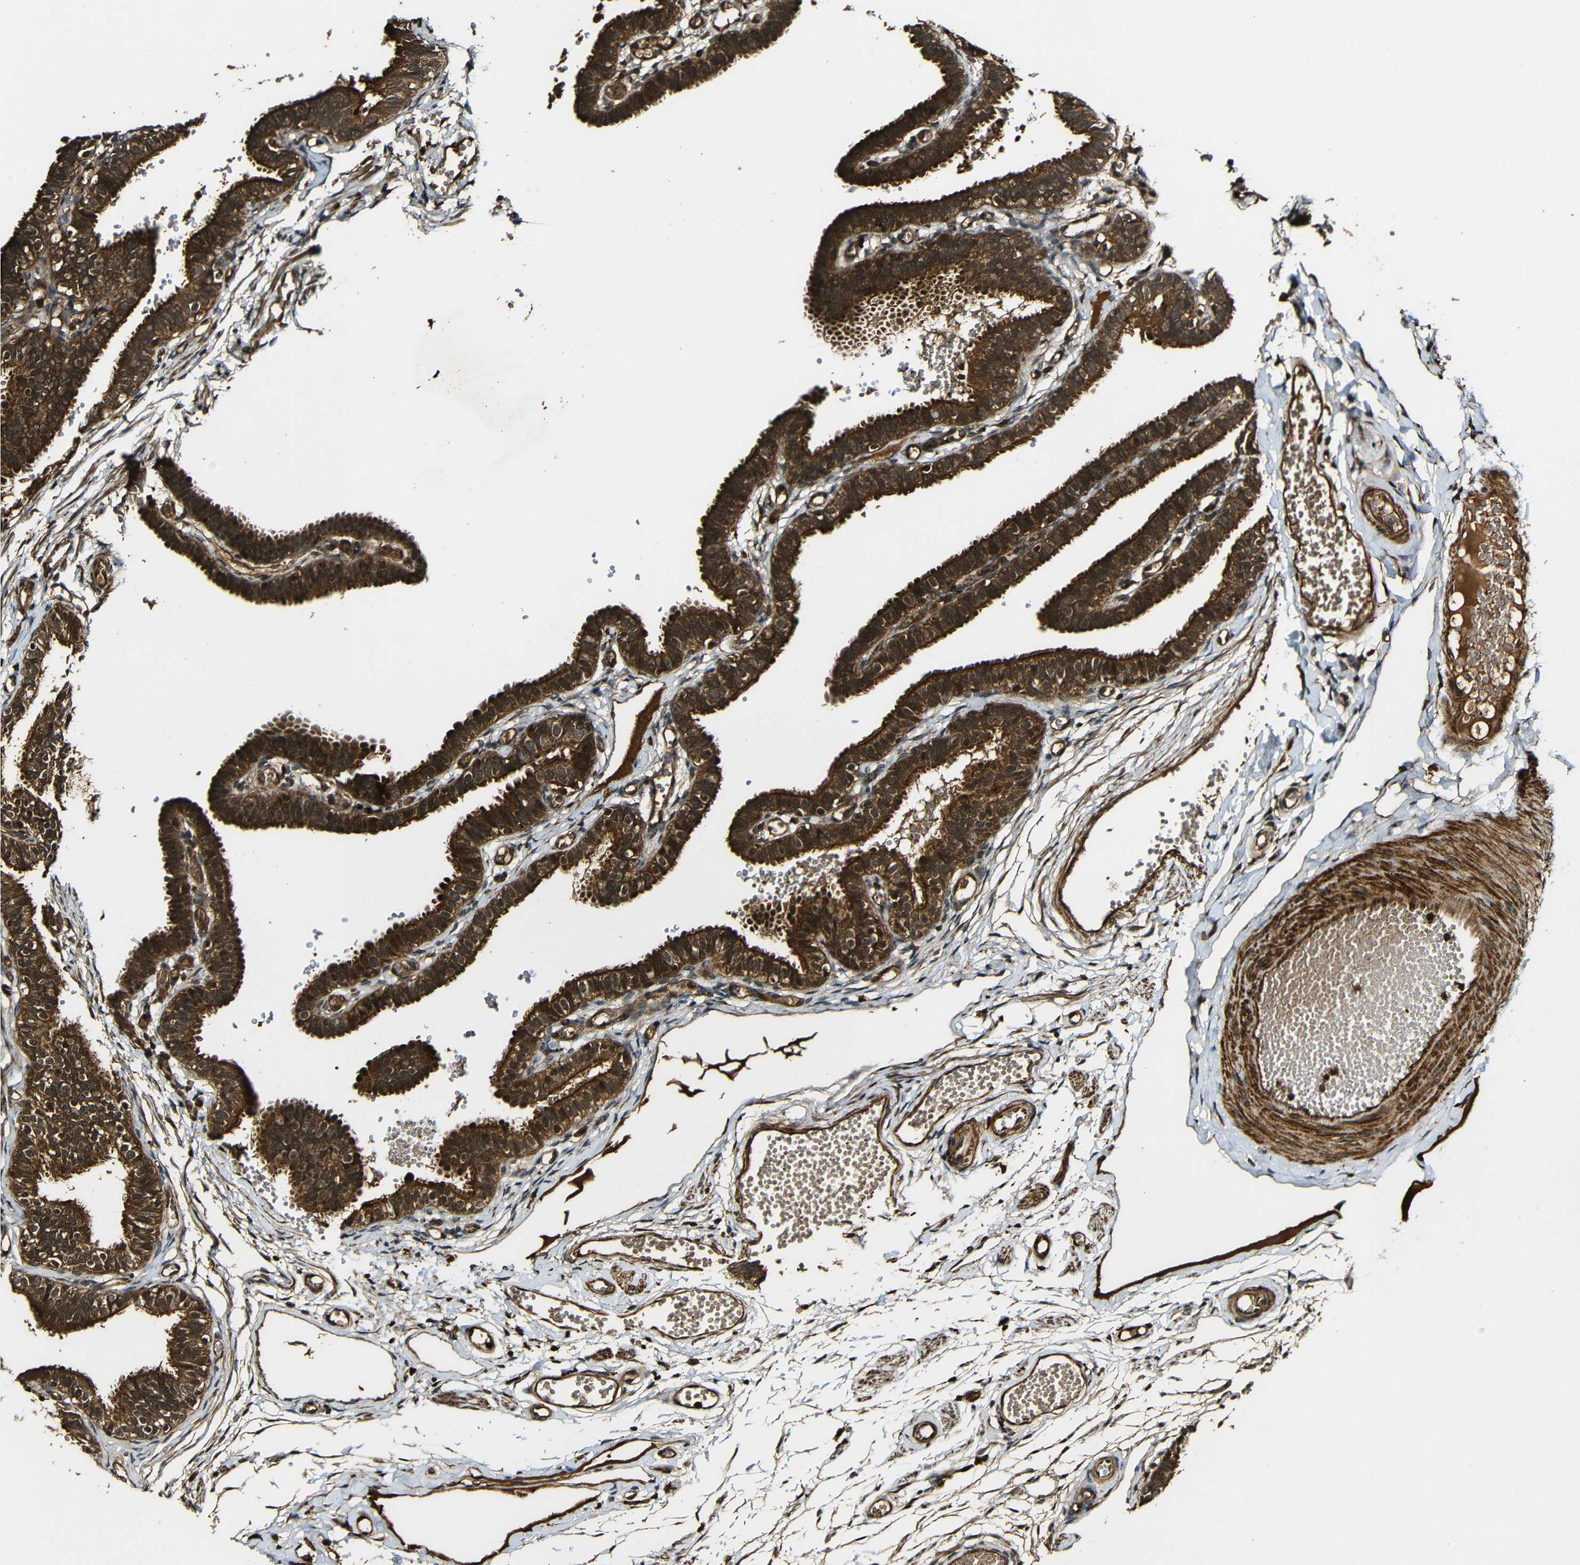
{"staining": {"intensity": "strong", "quantity": ">75%", "location": "cytoplasmic/membranous"}, "tissue": "fallopian tube", "cell_type": "Glandular cells", "image_type": "normal", "snomed": [{"axis": "morphology", "description": "Normal tissue, NOS"}, {"axis": "topography", "description": "Fallopian tube"}, {"axis": "topography", "description": "Placenta"}], "caption": "This image reveals normal fallopian tube stained with immunohistochemistry (IHC) to label a protein in brown. The cytoplasmic/membranous of glandular cells show strong positivity for the protein. Nuclei are counter-stained blue.", "gene": "CASP8", "patient": {"sex": "female", "age": 34}}